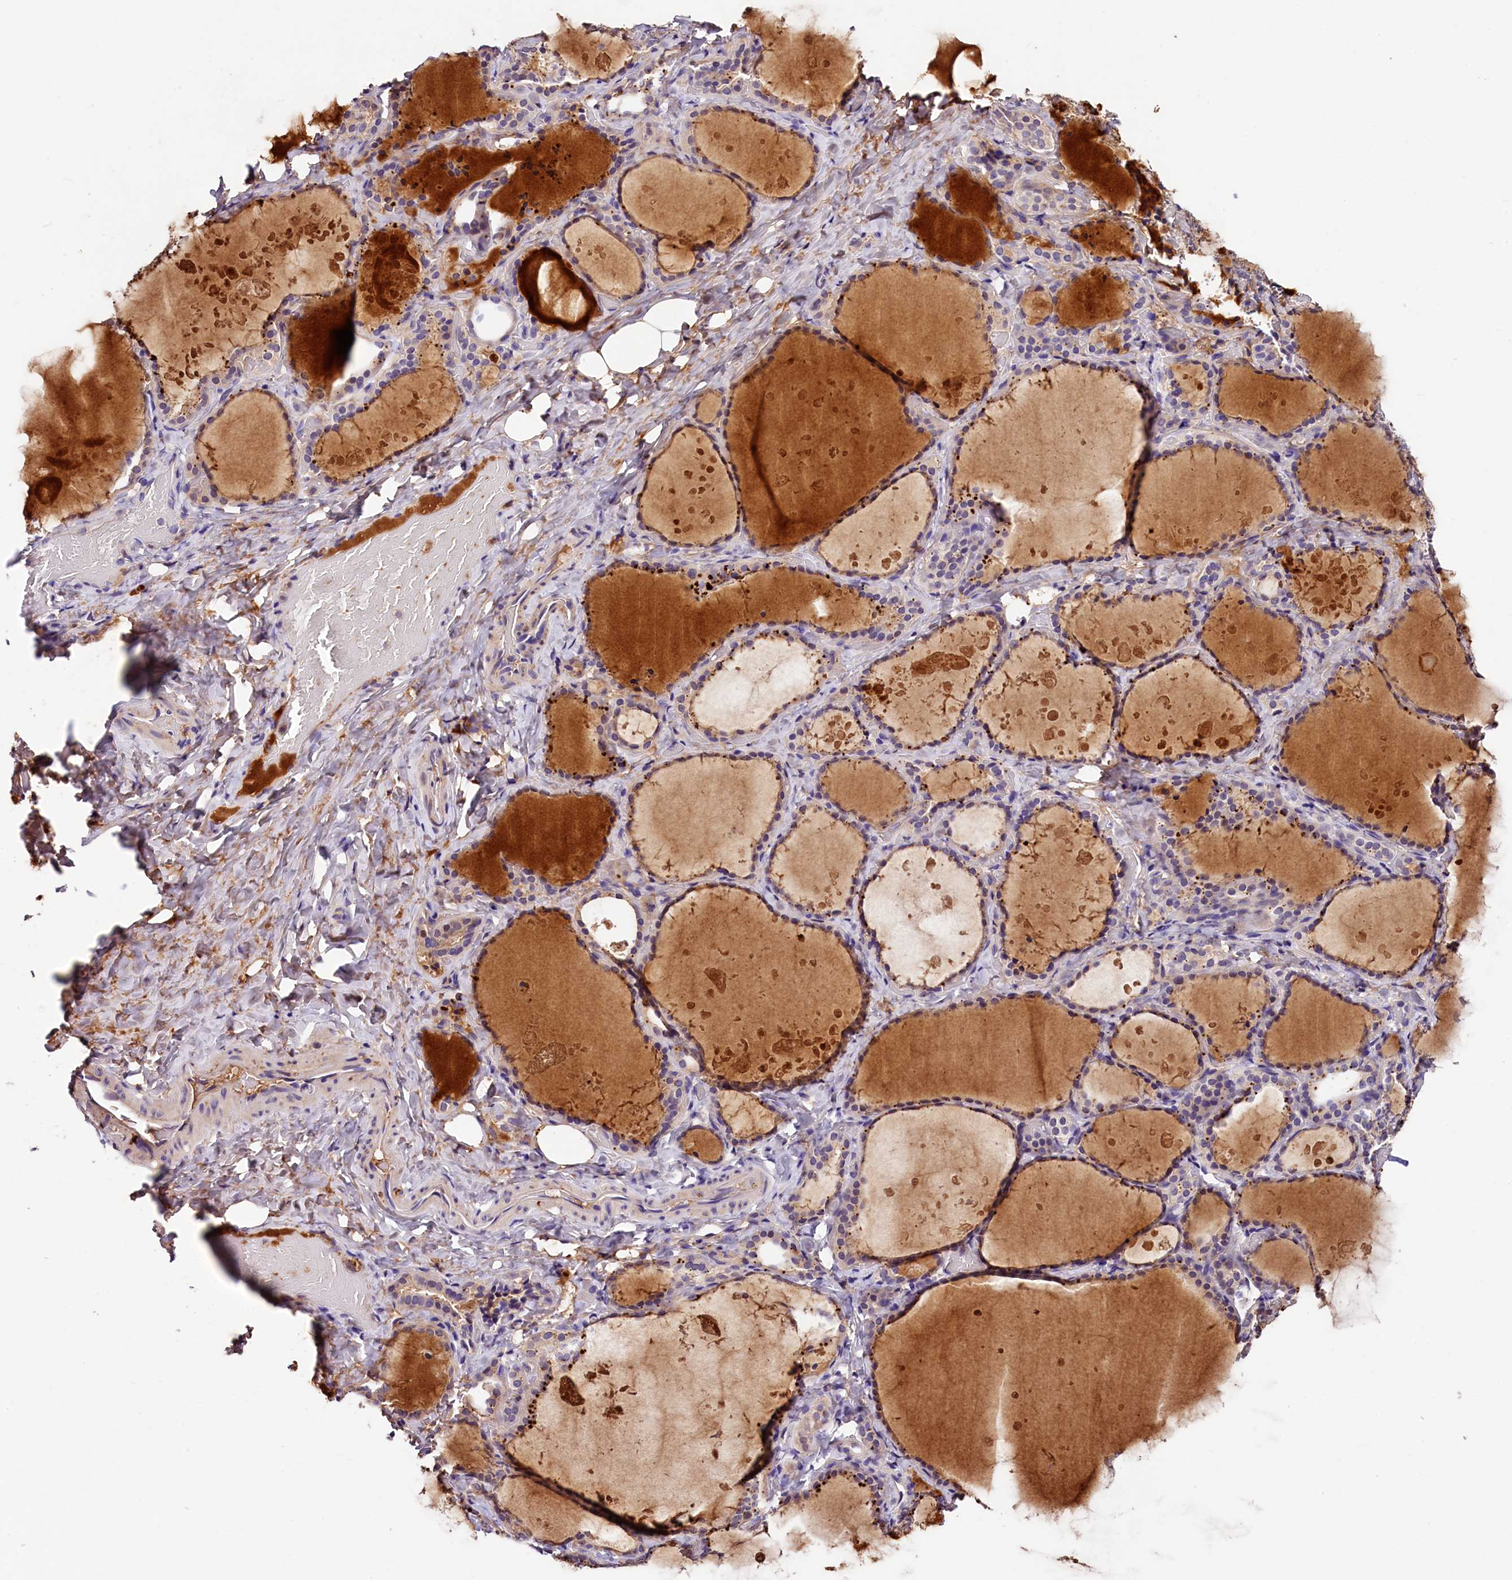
{"staining": {"intensity": "strong", "quantity": "<25%", "location": "cytoplasmic/membranous"}, "tissue": "thyroid gland", "cell_type": "Glandular cells", "image_type": "normal", "snomed": [{"axis": "morphology", "description": "Normal tissue, NOS"}, {"axis": "topography", "description": "Thyroid gland"}], "caption": "Immunohistochemistry (IHC) micrograph of normal thyroid gland: thyroid gland stained using immunohistochemistry (IHC) shows medium levels of strong protein expression localized specifically in the cytoplasmic/membranous of glandular cells, appearing as a cytoplasmic/membranous brown color.", "gene": "ARMC6", "patient": {"sex": "female", "age": 44}}